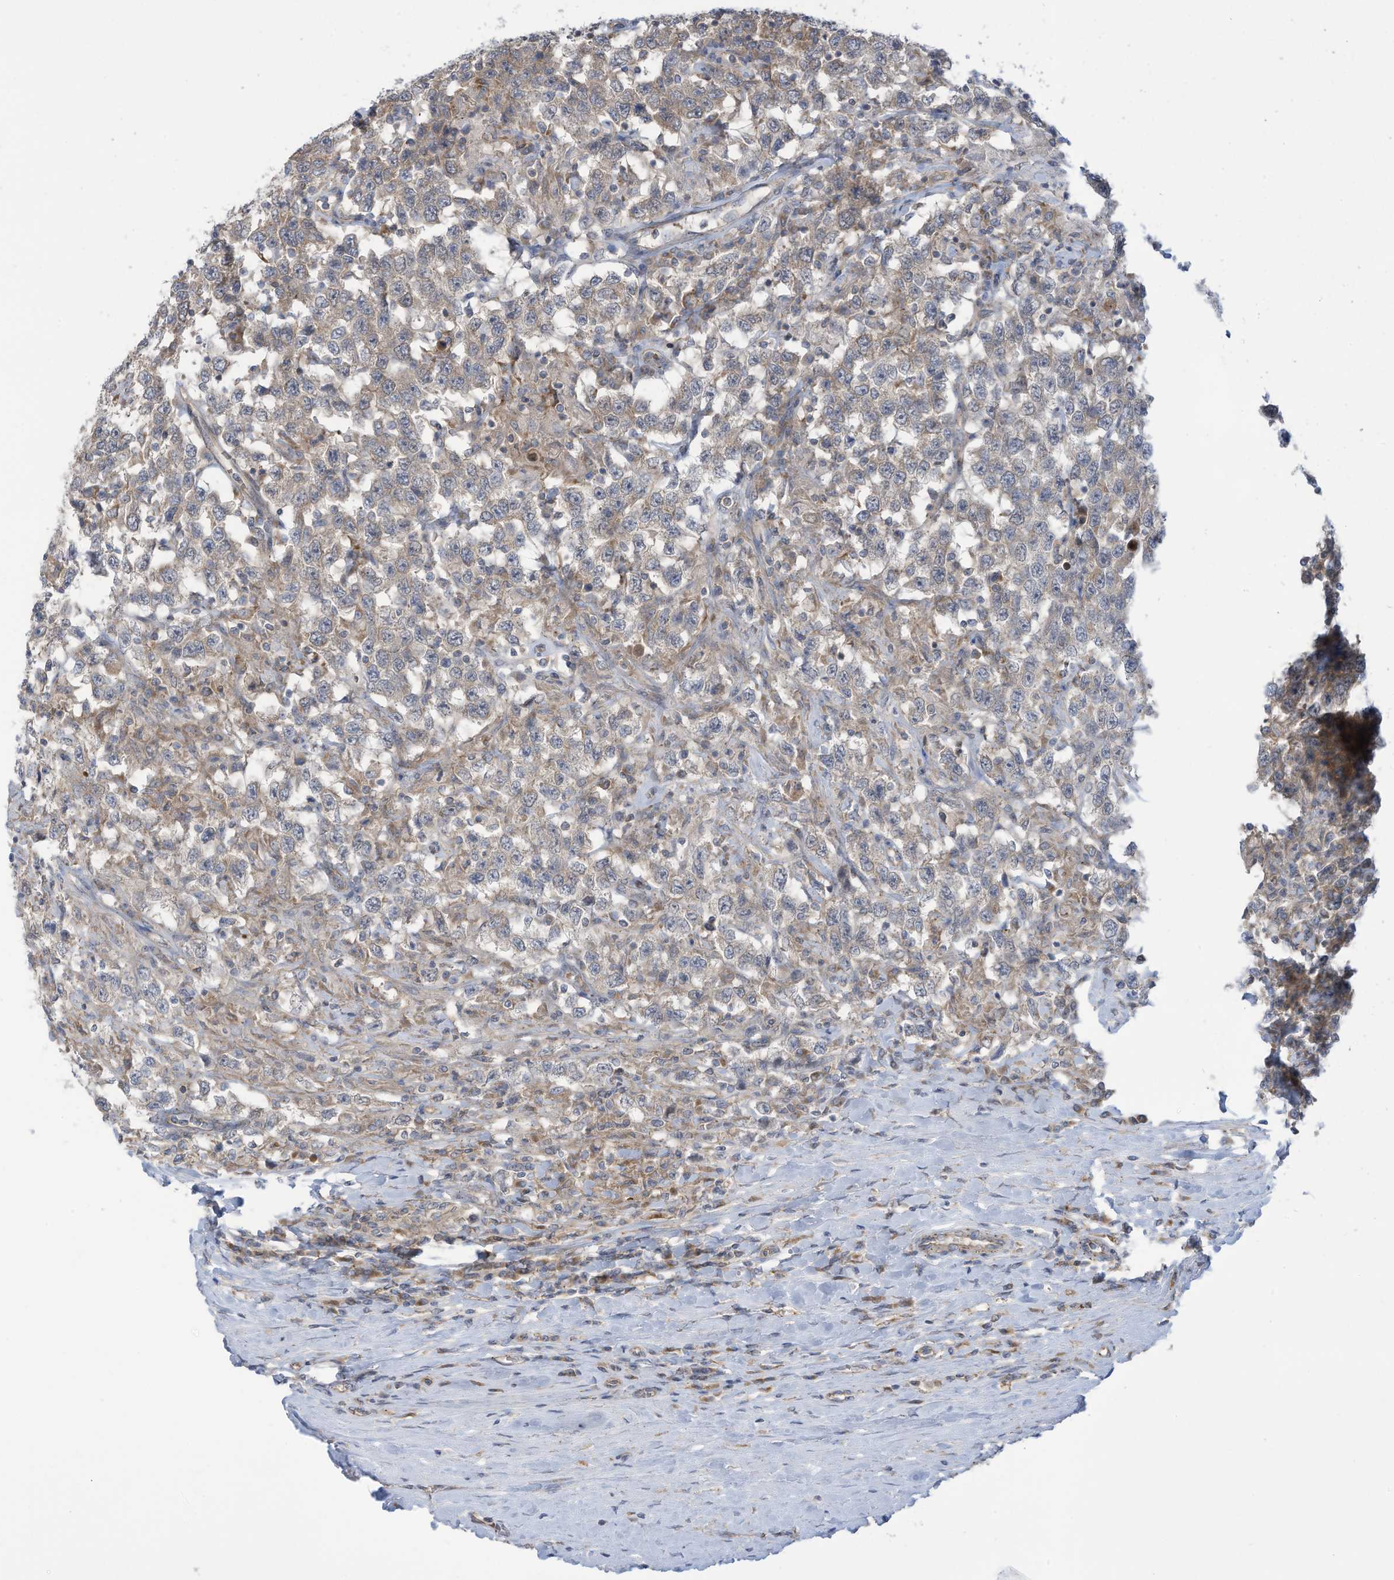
{"staining": {"intensity": "negative", "quantity": "none", "location": "none"}, "tissue": "testis cancer", "cell_type": "Tumor cells", "image_type": "cancer", "snomed": [{"axis": "morphology", "description": "Seminoma, NOS"}, {"axis": "topography", "description": "Testis"}], "caption": "Seminoma (testis) stained for a protein using immunohistochemistry (IHC) reveals no positivity tumor cells.", "gene": "ADAT2", "patient": {"sex": "male", "age": 41}}